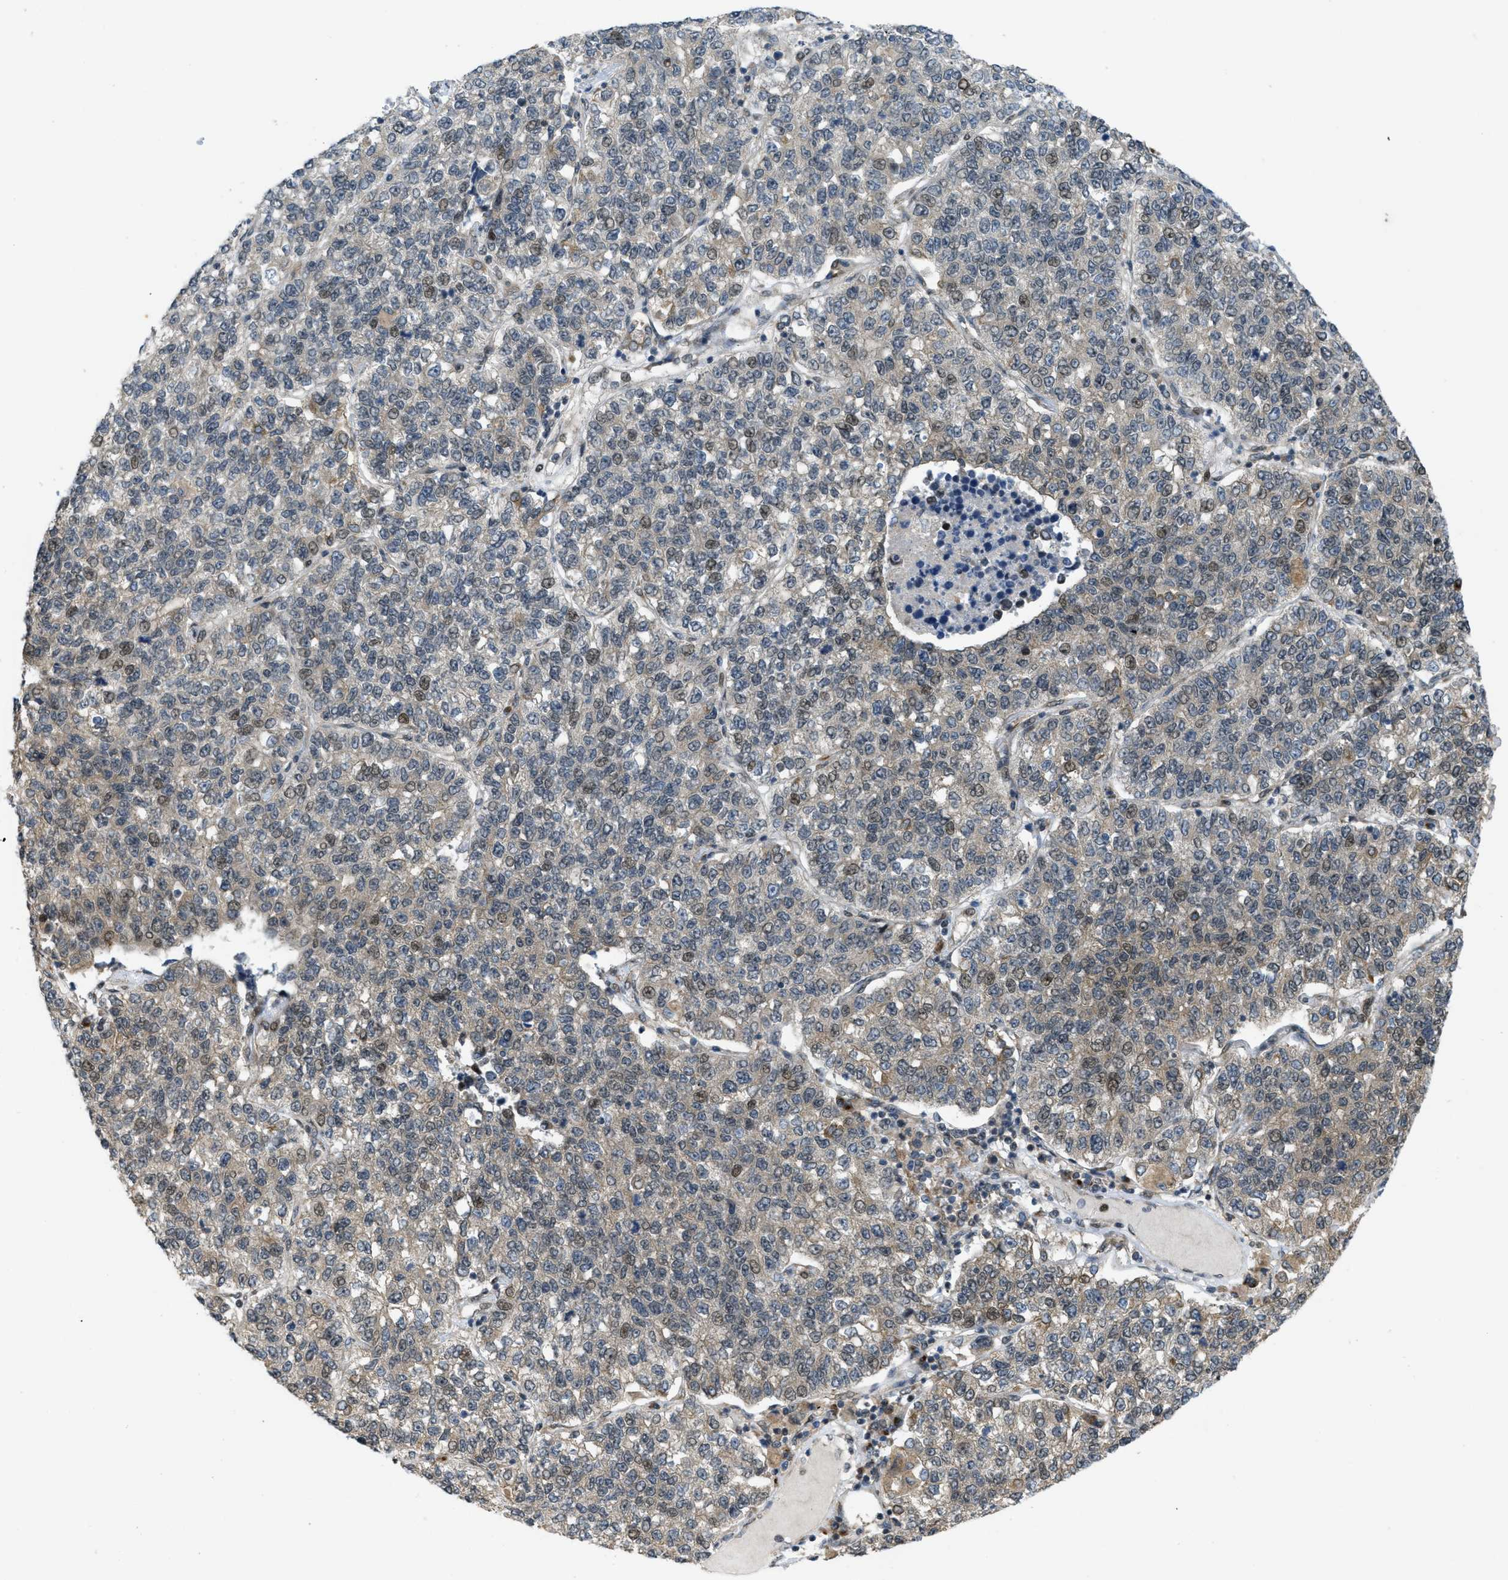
{"staining": {"intensity": "weak", "quantity": "<25%", "location": "cytoplasmic/membranous"}, "tissue": "lung cancer", "cell_type": "Tumor cells", "image_type": "cancer", "snomed": [{"axis": "morphology", "description": "Adenocarcinoma, NOS"}, {"axis": "topography", "description": "Lung"}], "caption": "Lung adenocarcinoma was stained to show a protein in brown. There is no significant staining in tumor cells. (DAB immunohistochemistry with hematoxylin counter stain).", "gene": "IFNLR1", "patient": {"sex": "male", "age": 49}}